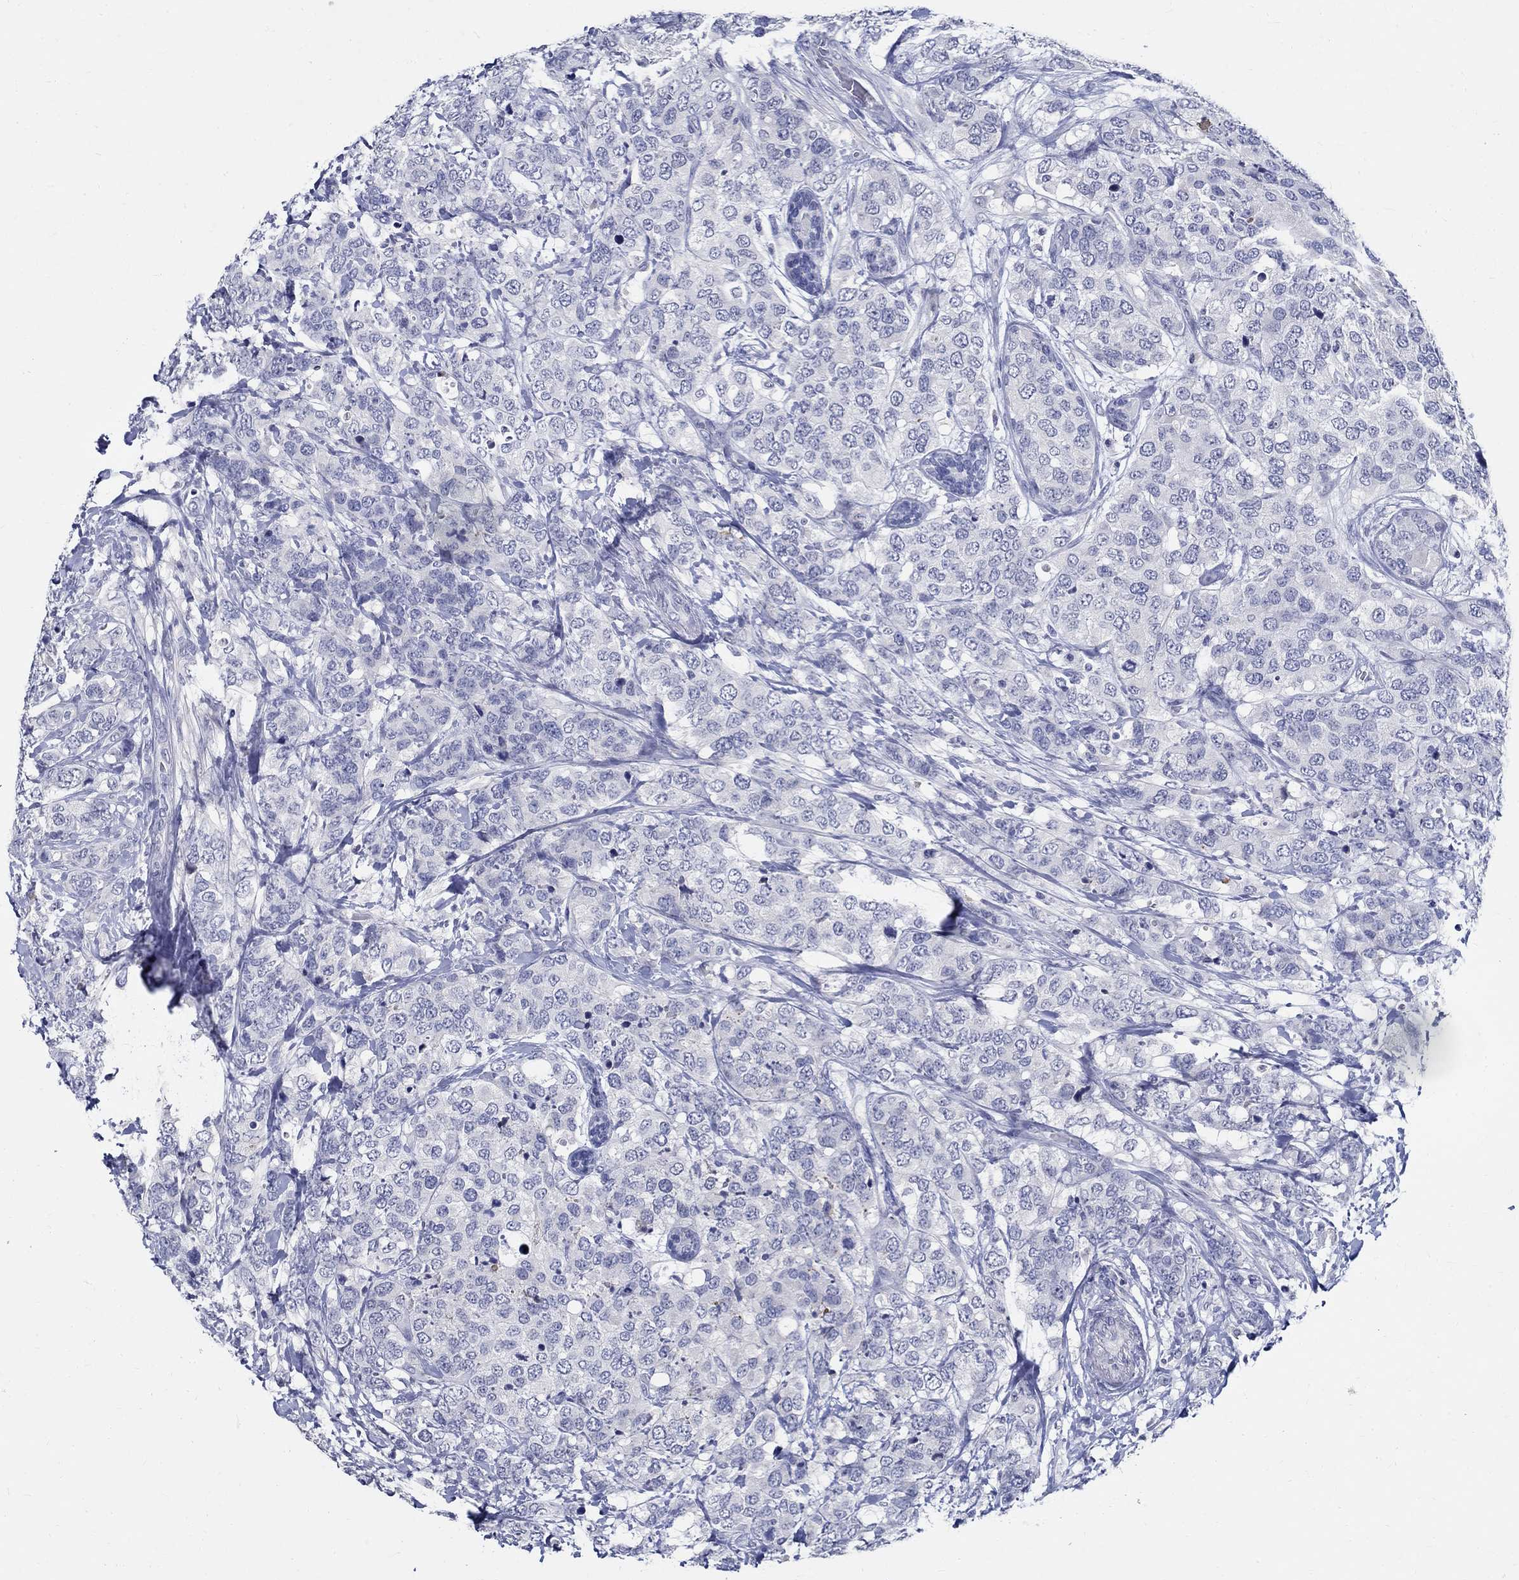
{"staining": {"intensity": "negative", "quantity": "none", "location": "none"}, "tissue": "breast cancer", "cell_type": "Tumor cells", "image_type": "cancer", "snomed": [{"axis": "morphology", "description": "Lobular carcinoma"}, {"axis": "topography", "description": "Breast"}], "caption": "This is an immunohistochemistry (IHC) image of lobular carcinoma (breast). There is no positivity in tumor cells.", "gene": "CETN1", "patient": {"sex": "female", "age": 59}}